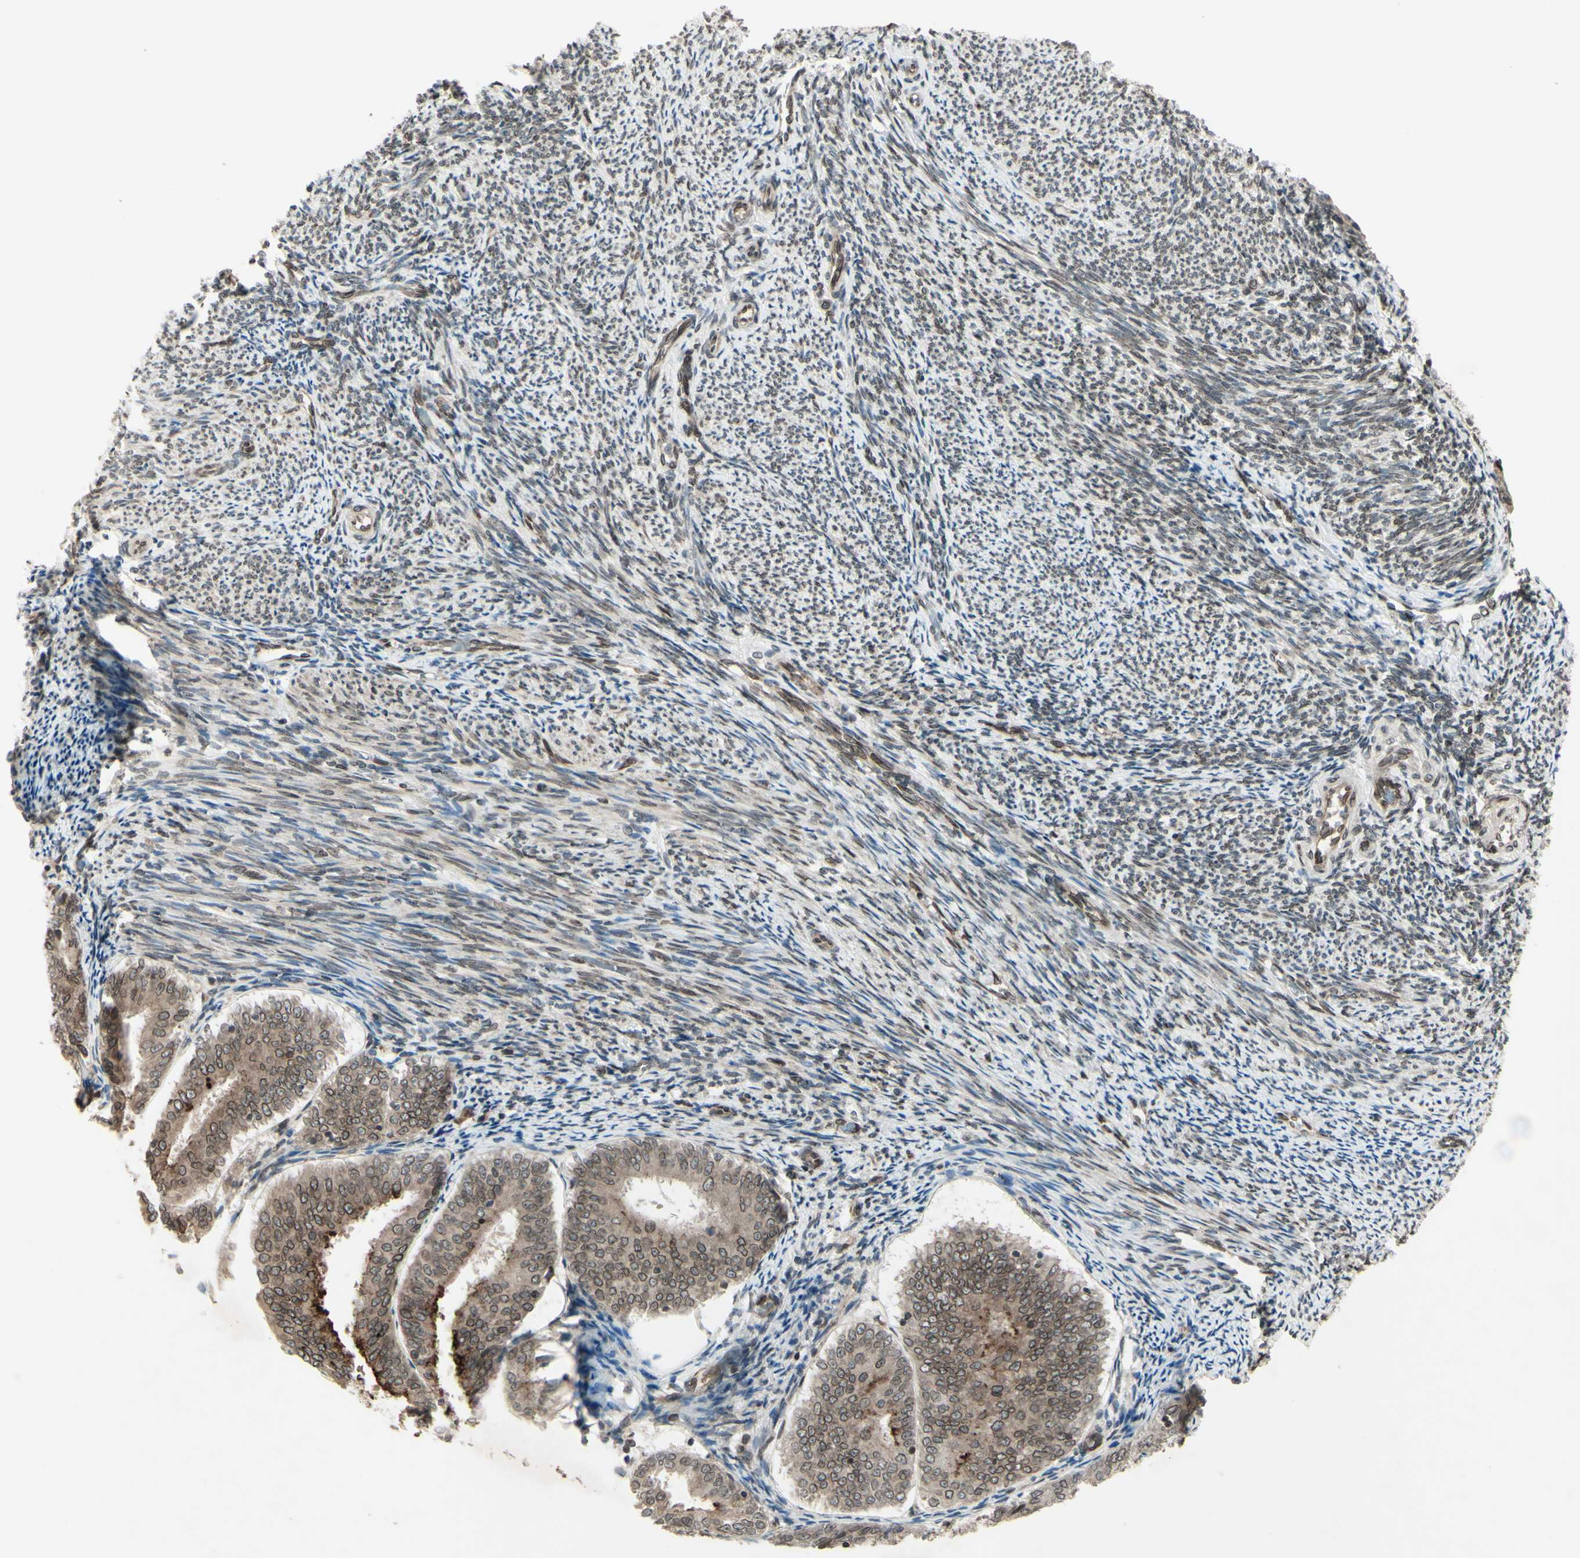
{"staining": {"intensity": "moderate", "quantity": ">75%", "location": "cytoplasmic/membranous,nuclear"}, "tissue": "endometrial cancer", "cell_type": "Tumor cells", "image_type": "cancer", "snomed": [{"axis": "morphology", "description": "Adenocarcinoma, NOS"}, {"axis": "topography", "description": "Endometrium"}], "caption": "A brown stain shows moderate cytoplasmic/membranous and nuclear staining of a protein in human endometrial adenocarcinoma tumor cells.", "gene": "MLF2", "patient": {"sex": "female", "age": 63}}